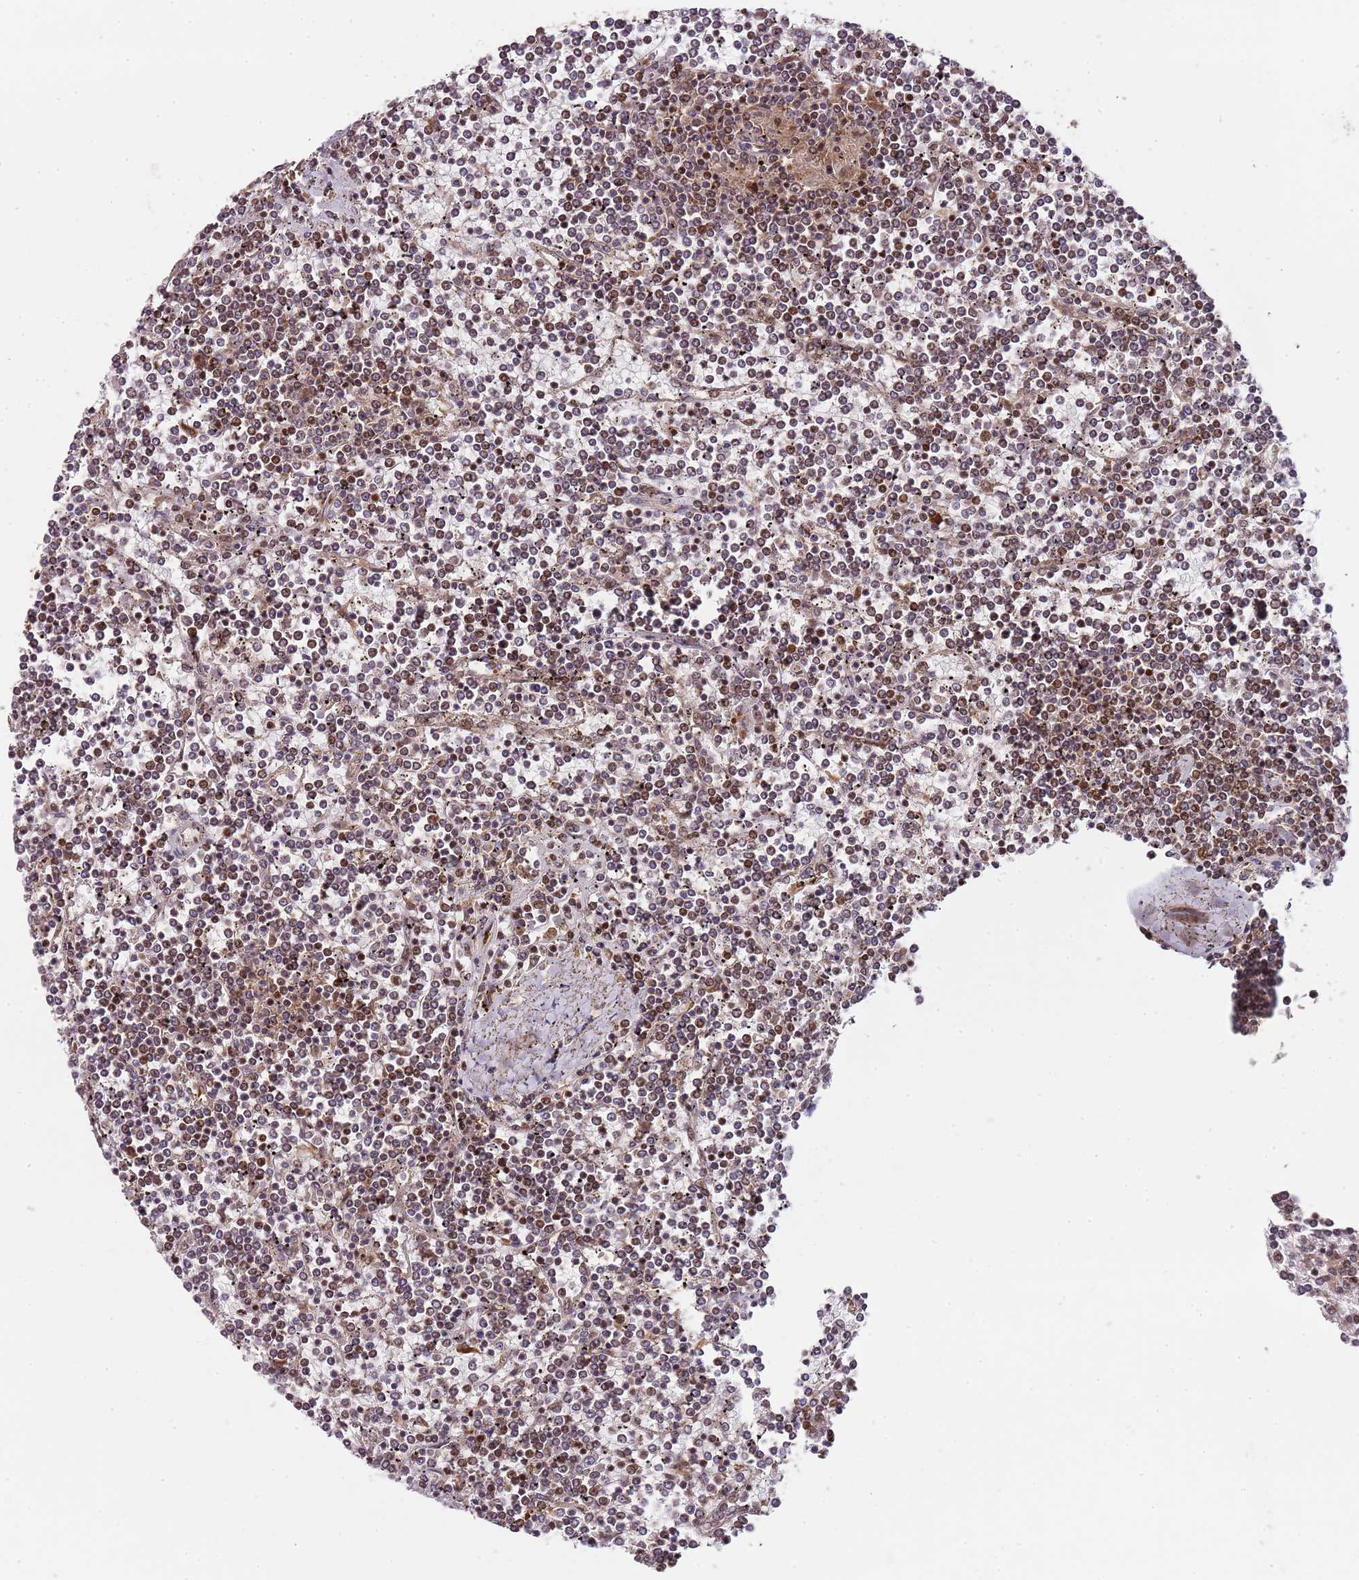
{"staining": {"intensity": "moderate", "quantity": ">75%", "location": "nuclear"}, "tissue": "lymphoma", "cell_type": "Tumor cells", "image_type": "cancer", "snomed": [{"axis": "morphology", "description": "Malignant lymphoma, non-Hodgkin's type, Low grade"}, {"axis": "topography", "description": "Spleen"}], "caption": "Tumor cells display moderate nuclear expression in about >75% of cells in lymphoma.", "gene": "EDC3", "patient": {"sex": "female", "age": 19}}